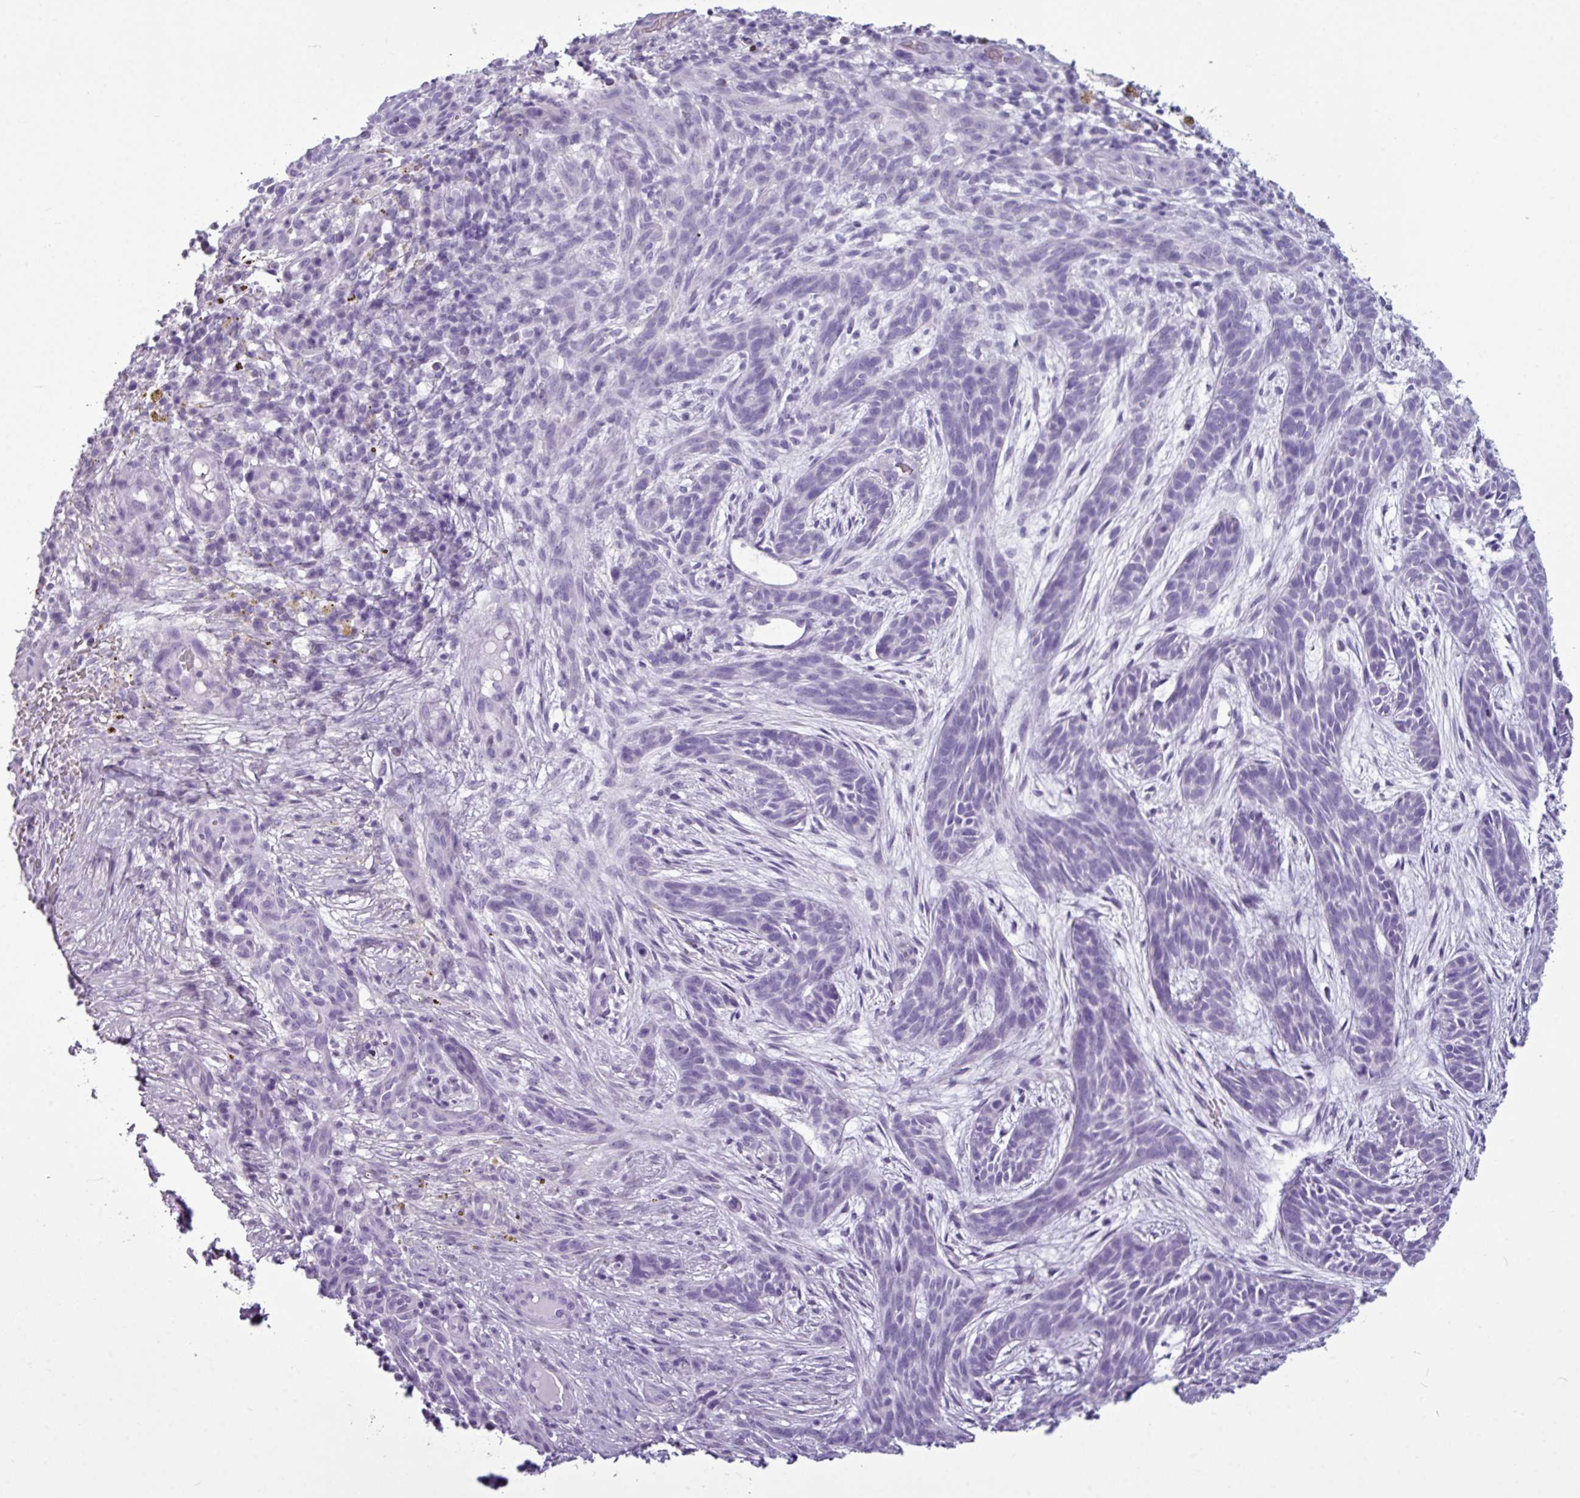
{"staining": {"intensity": "negative", "quantity": "none", "location": "none"}, "tissue": "skin cancer", "cell_type": "Tumor cells", "image_type": "cancer", "snomed": [{"axis": "morphology", "description": "Basal cell carcinoma"}, {"axis": "topography", "description": "Skin"}], "caption": "The micrograph shows no staining of tumor cells in skin cancer (basal cell carcinoma).", "gene": "AMY1B", "patient": {"sex": "male", "age": 89}}